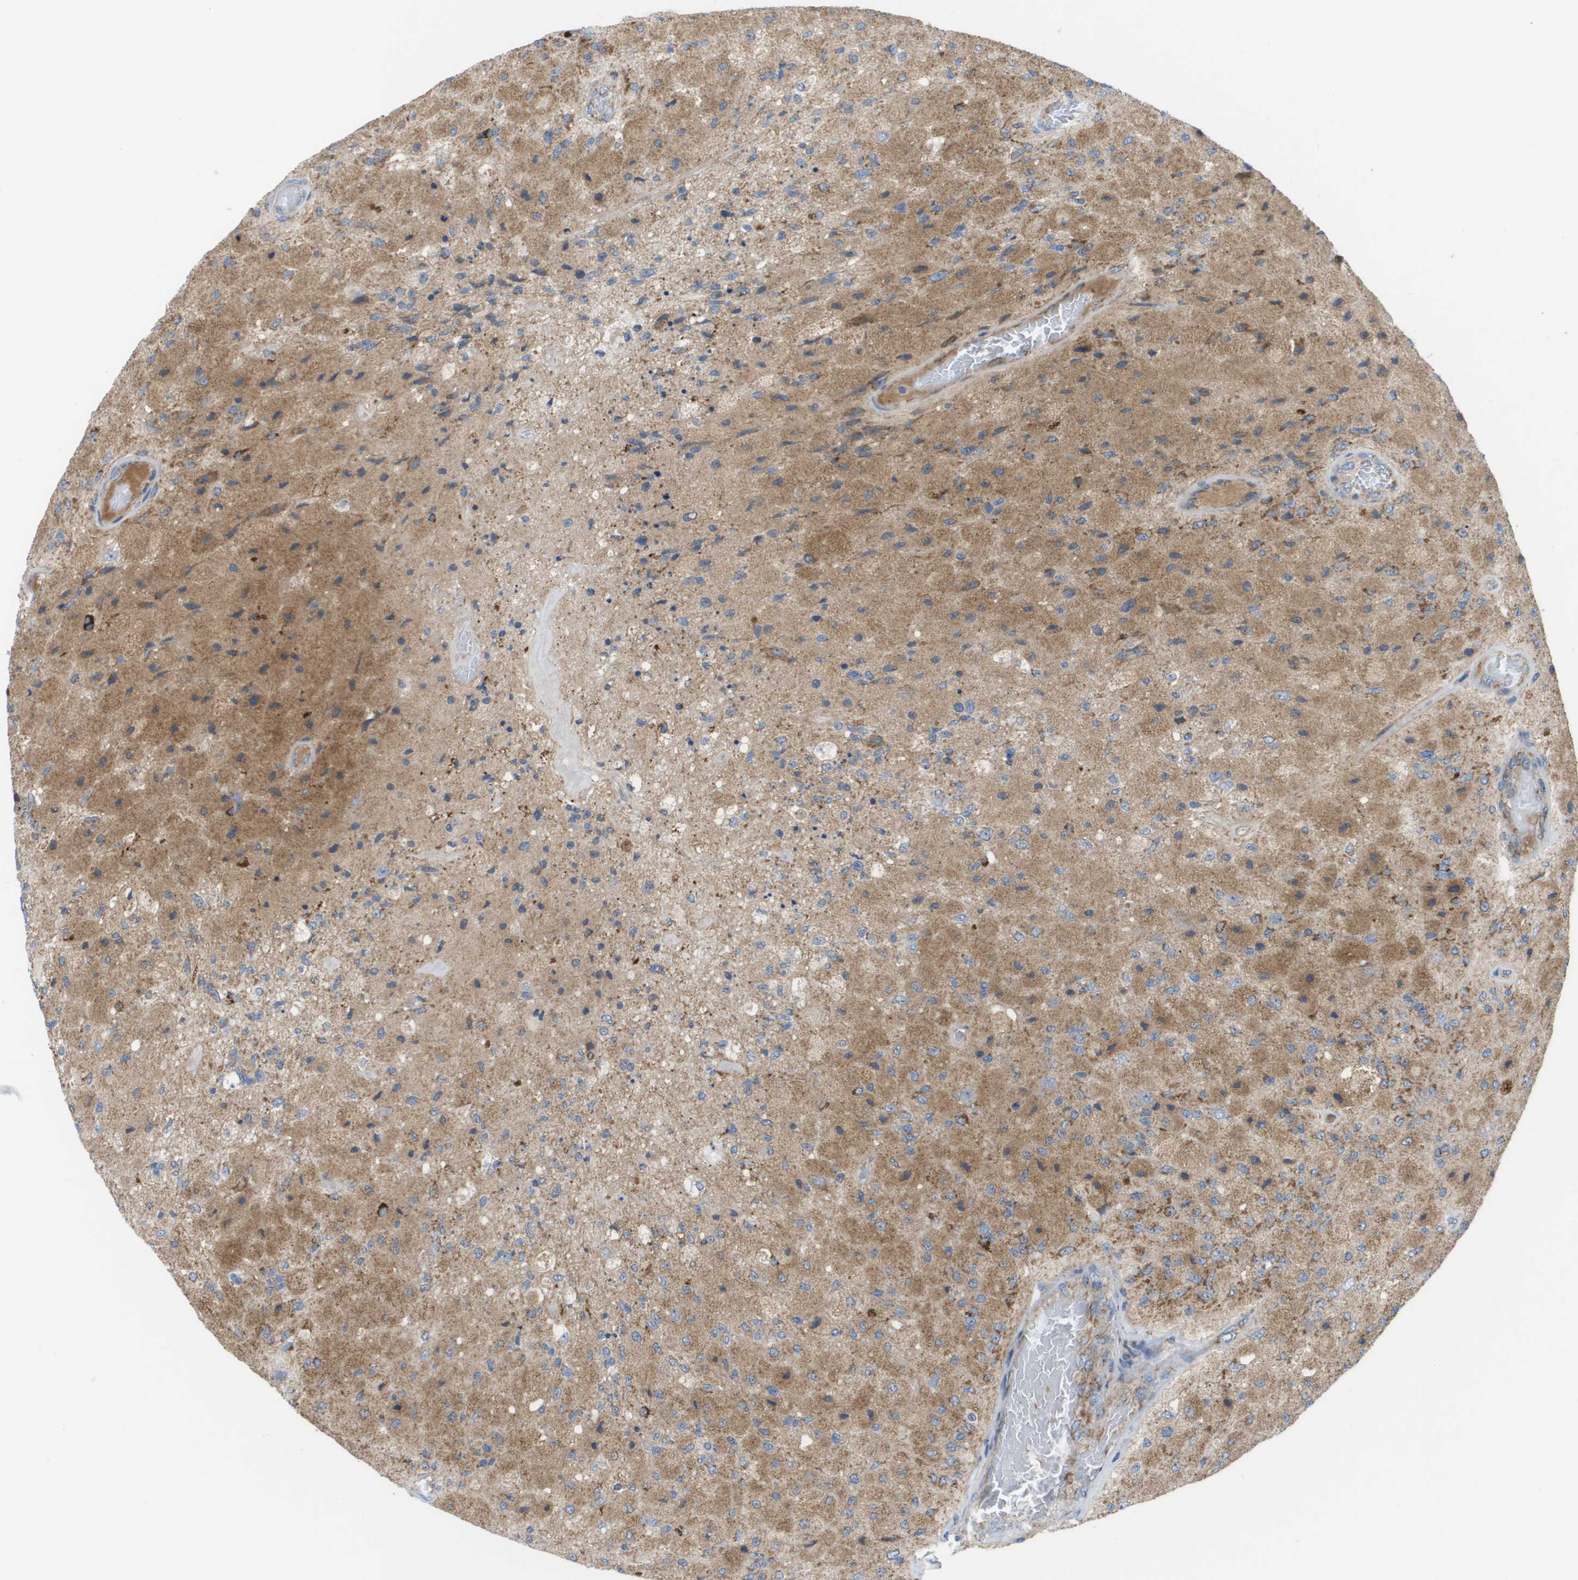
{"staining": {"intensity": "moderate", "quantity": ">75%", "location": "cytoplasmic/membranous"}, "tissue": "glioma", "cell_type": "Tumor cells", "image_type": "cancer", "snomed": [{"axis": "morphology", "description": "Normal tissue, NOS"}, {"axis": "morphology", "description": "Glioma, malignant, High grade"}, {"axis": "topography", "description": "Cerebral cortex"}], "caption": "Moderate cytoplasmic/membranous staining is seen in about >75% of tumor cells in glioma.", "gene": "FIS1", "patient": {"sex": "male", "age": 77}}